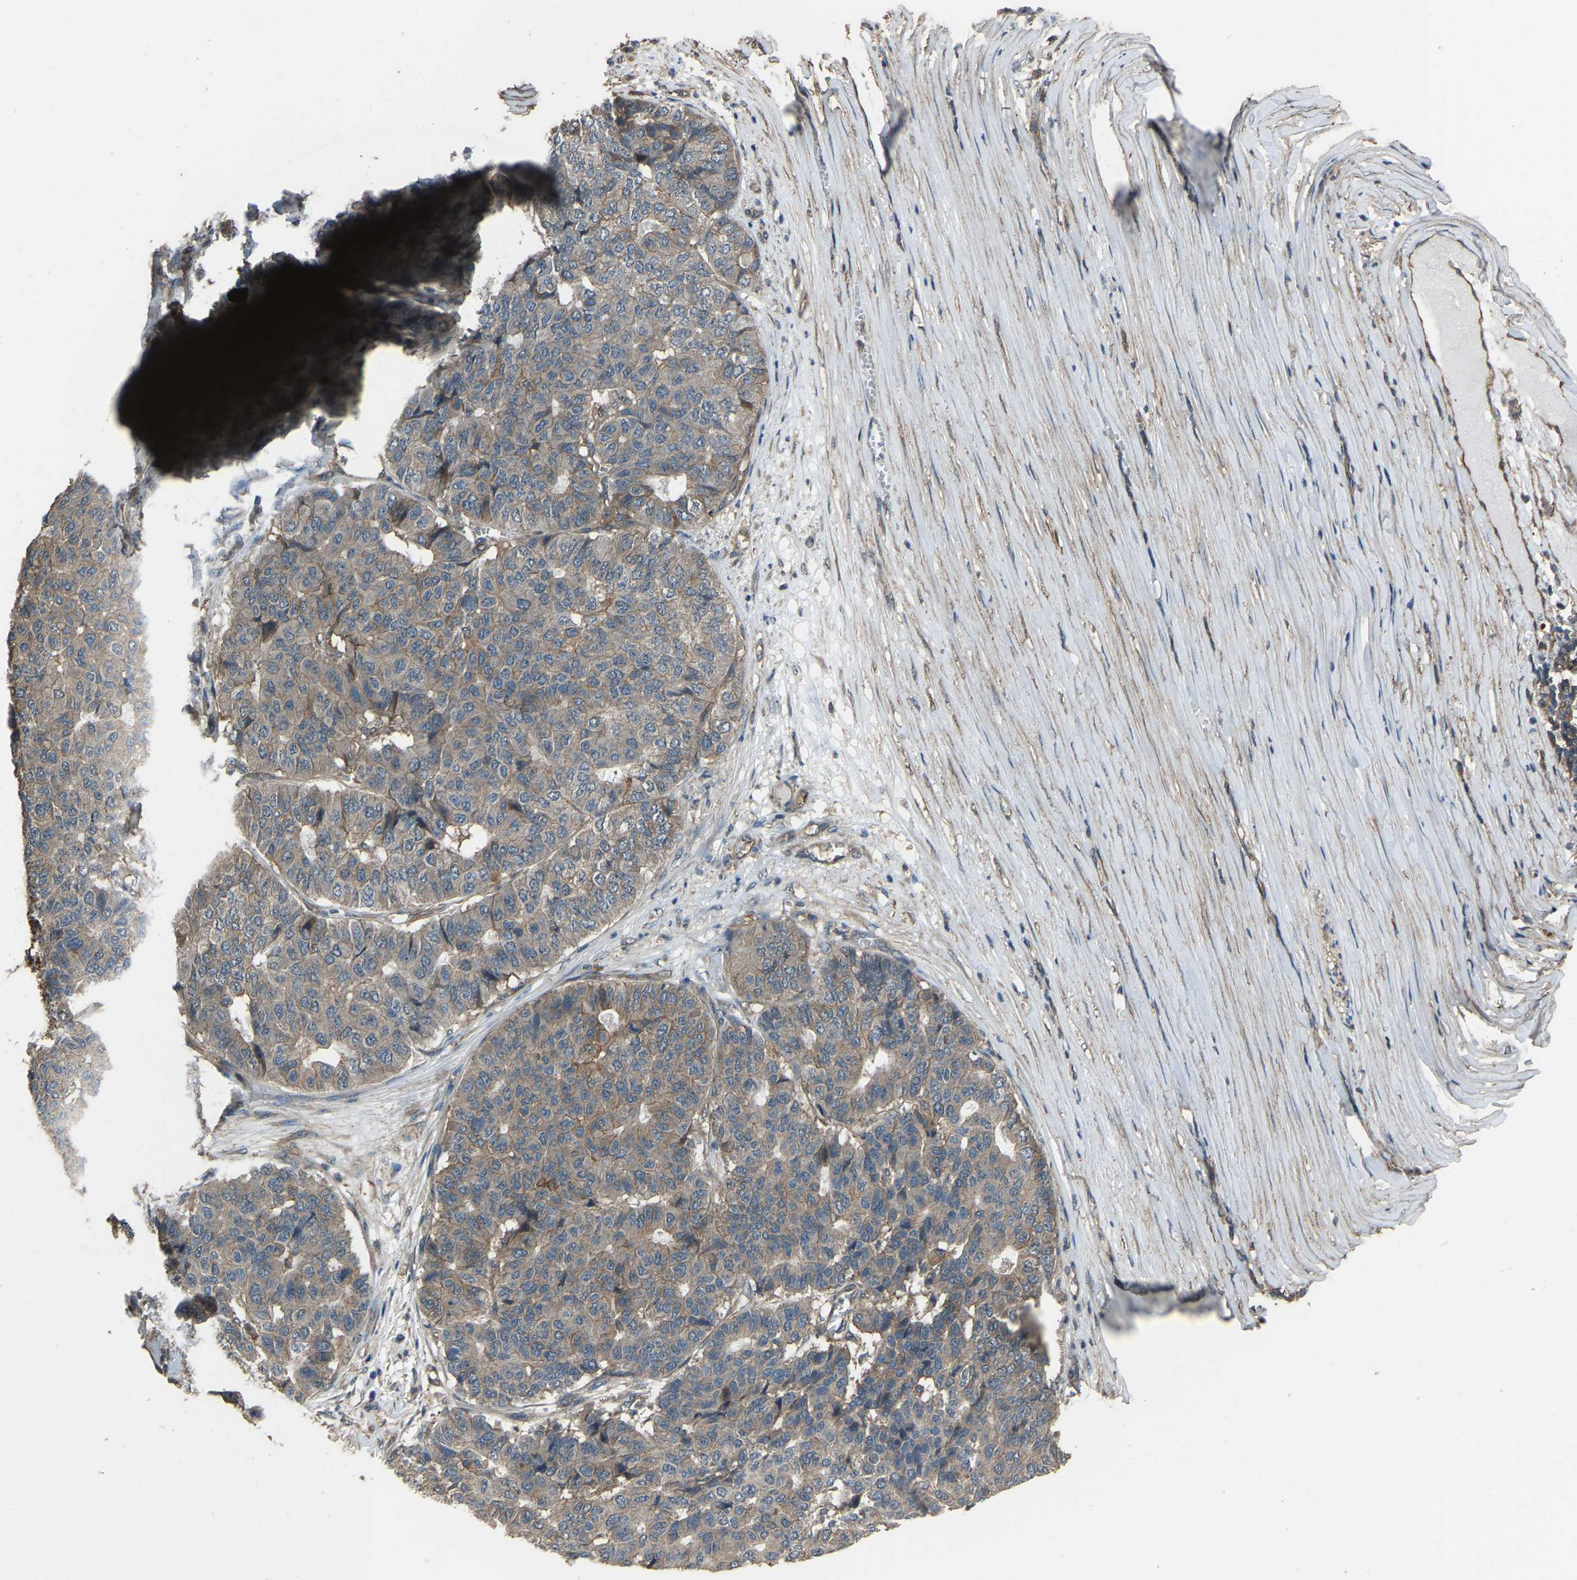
{"staining": {"intensity": "weak", "quantity": "<25%", "location": "cytoplasmic/membranous"}, "tissue": "pancreatic cancer", "cell_type": "Tumor cells", "image_type": "cancer", "snomed": [{"axis": "morphology", "description": "Adenocarcinoma, NOS"}, {"axis": "topography", "description": "Pancreas"}], "caption": "The IHC micrograph has no significant staining in tumor cells of pancreatic adenocarcinoma tissue.", "gene": "SLC4A2", "patient": {"sex": "male", "age": 50}}